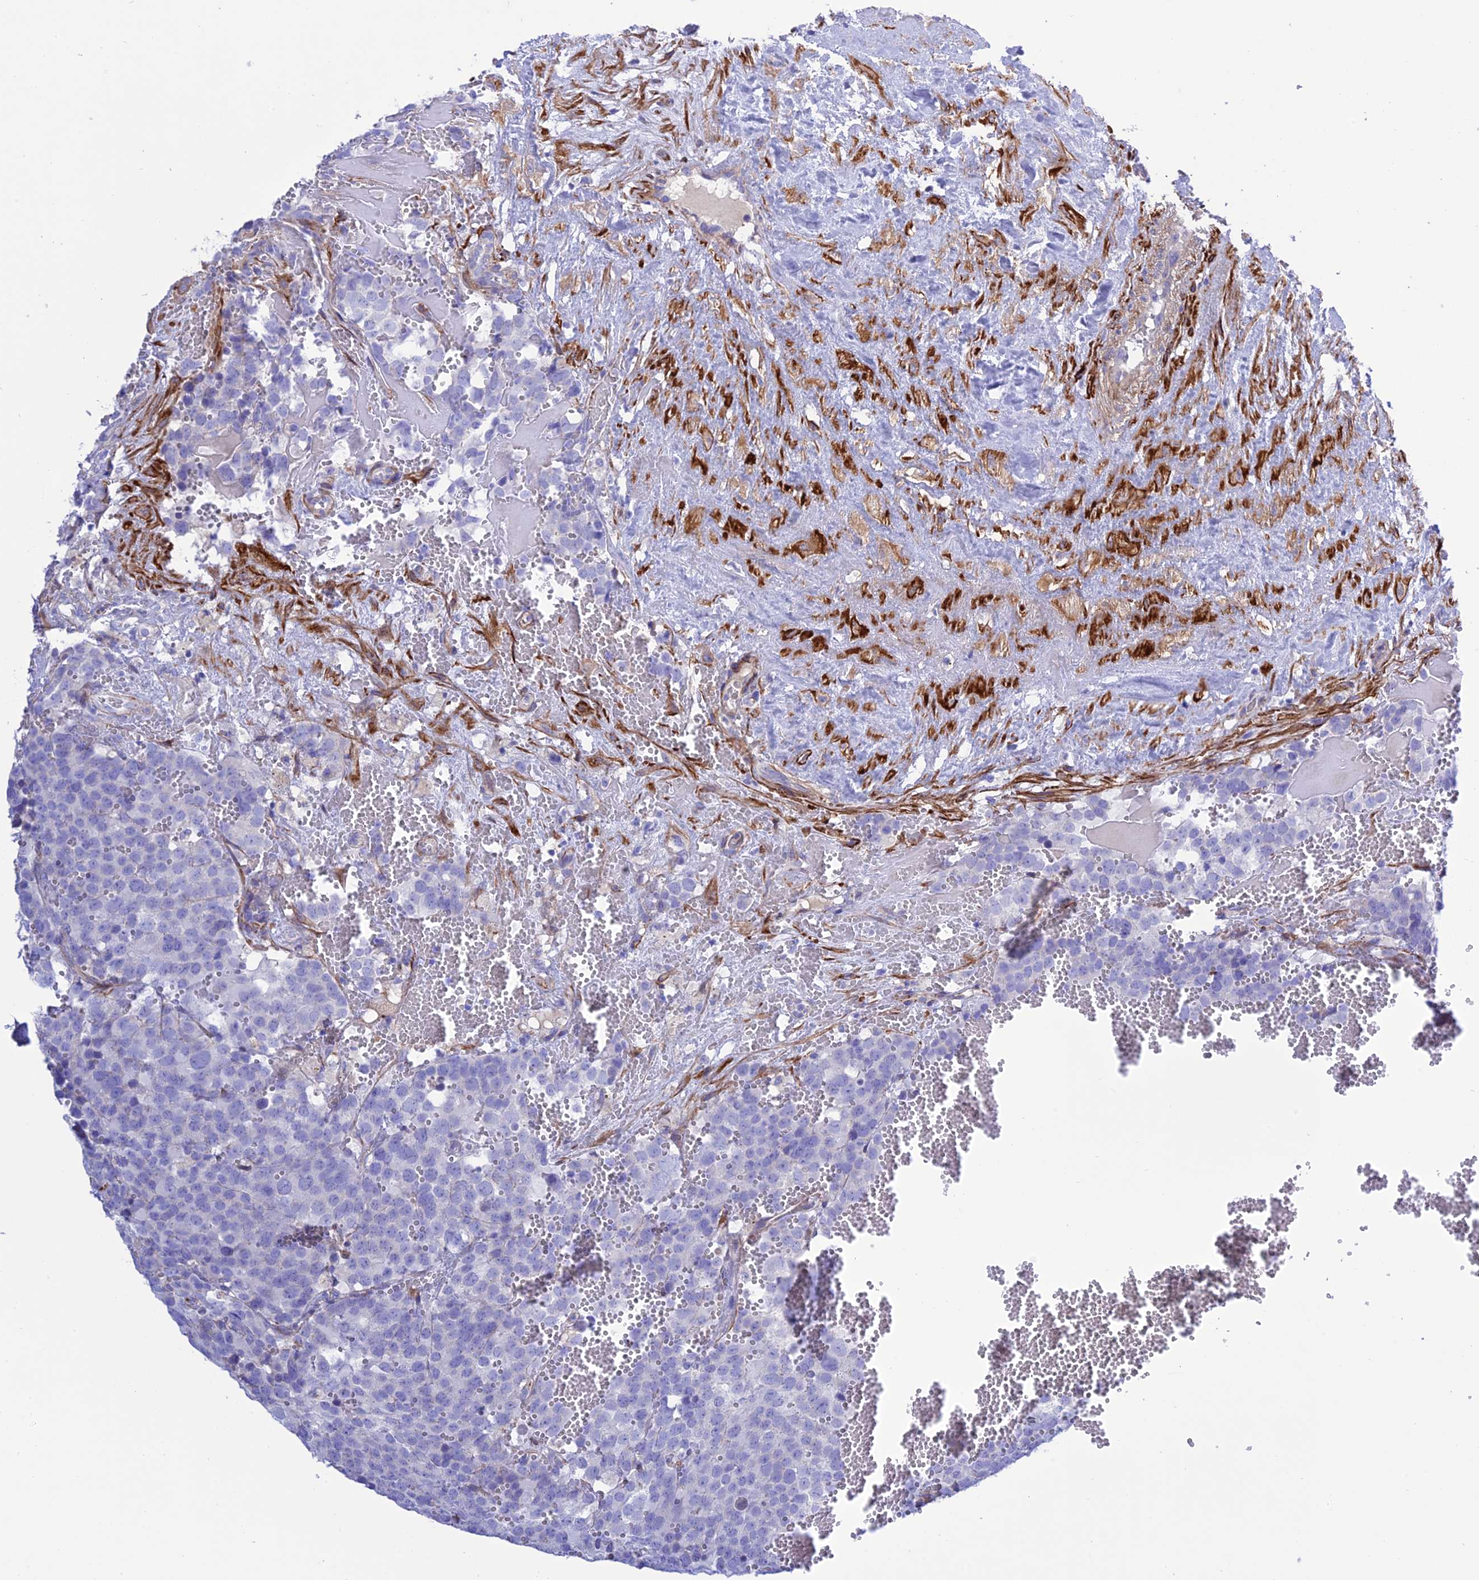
{"staining": {"intensity": "negative", "quantity": "none", "location": "none"}, "tissue": "testis cancer", "cell_type": "Tumor cells", "image_type": "cancer", "snomed": [{"axis": "morphology", "description": "Seminoma, NOS"}, {"axis": "topography", "description": "Testis"}], "caption": "The micrograph displays no staining of tumor cells in testis seminoma.", "gene": "FRA10AC1", "patient": {"sex": "male", "age": 71}}